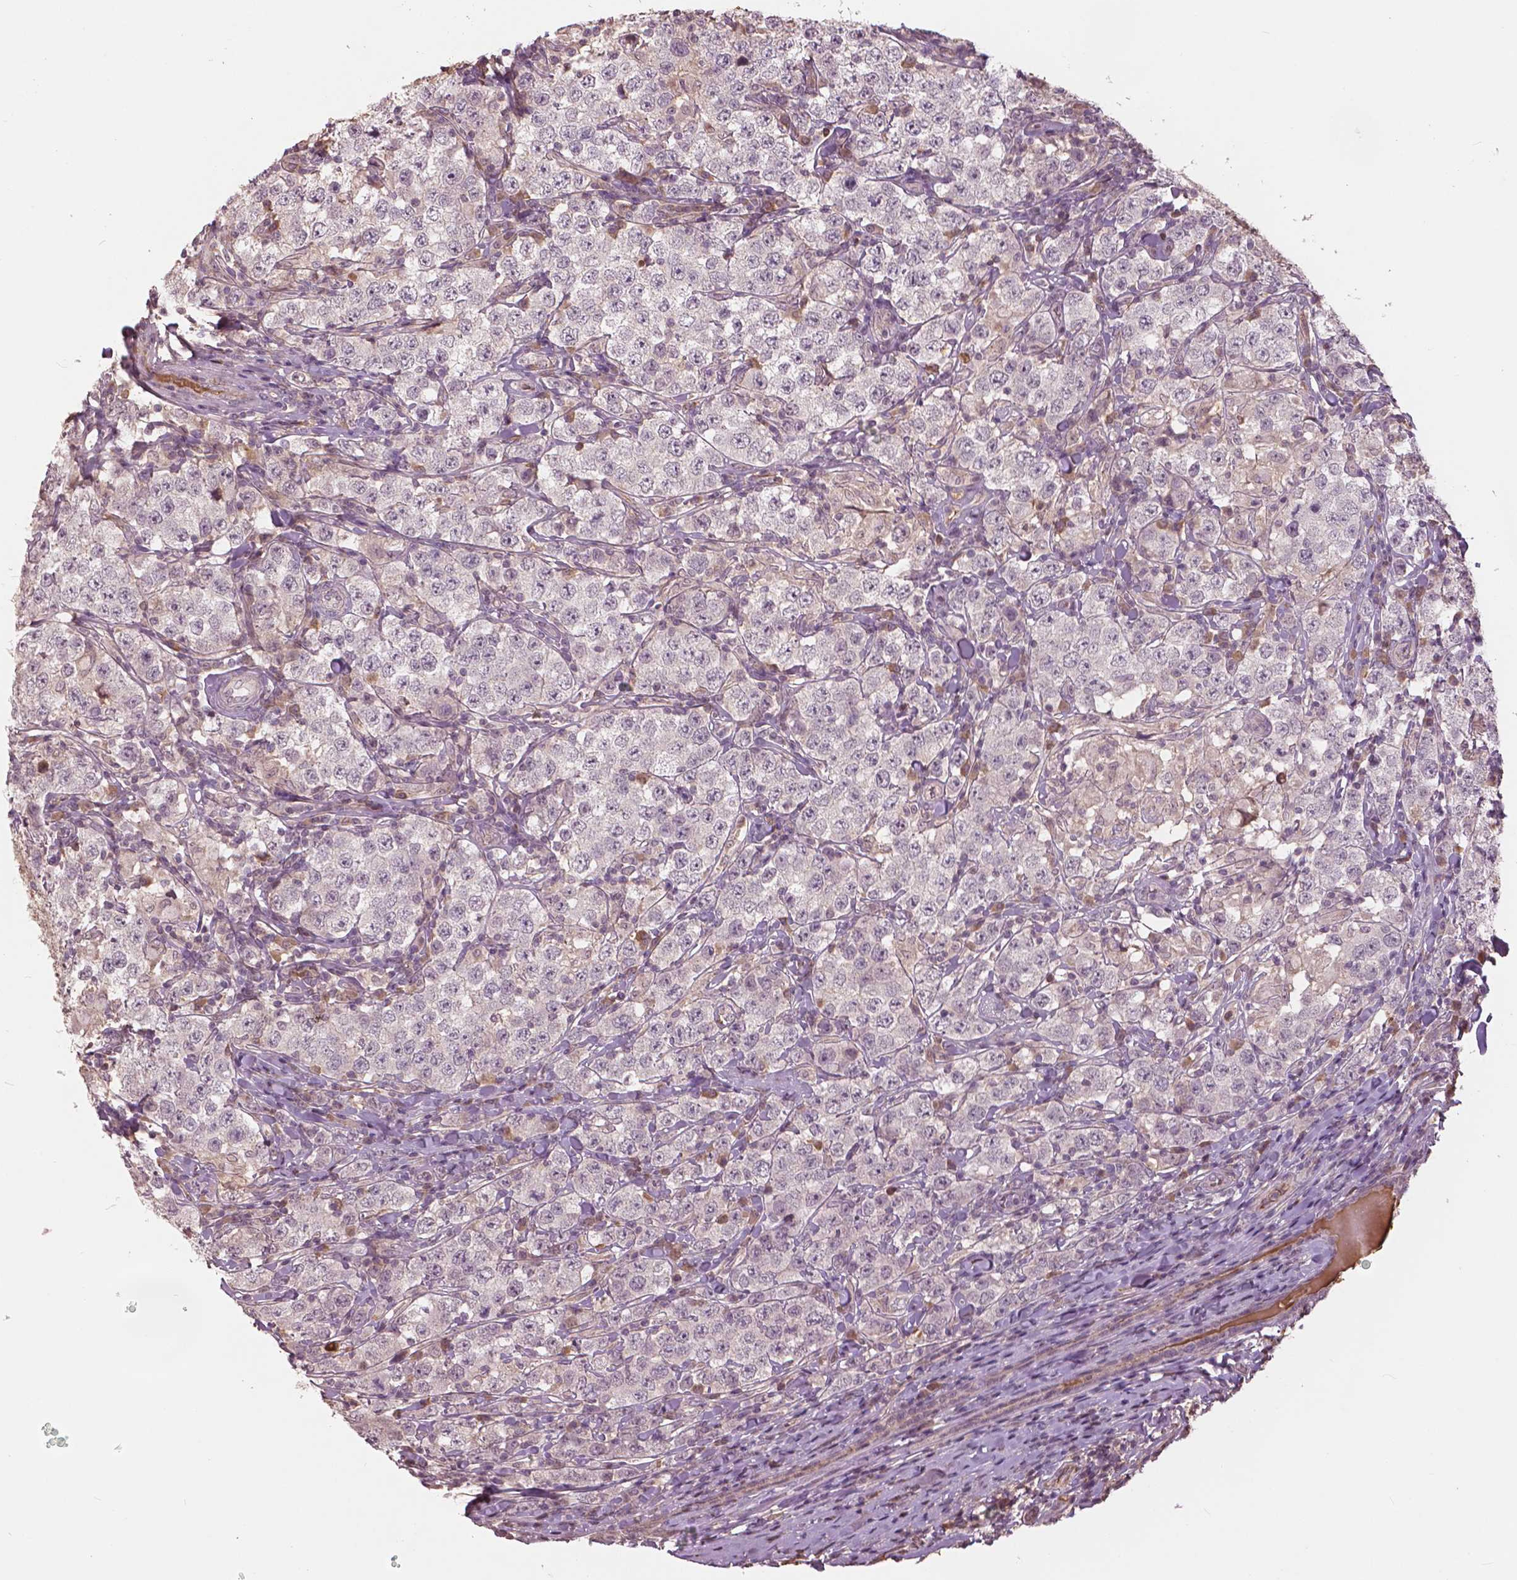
{"staining": {"intensity": "negative", "quantity": "none", "location": "none"}, "tissue": "testis cancer", "cell_type": "Tumor cells", "image_type": "cancer", "snomed": [{"axis": "morphology", "description": "Seminoma, NOS"}, {"axis": "morphology", "description": "Carcinoma, Embryonal, NOS"}, {"axis": "topography", "description": "Testis"}], "caption": "Human testis seminoma stained for a protein using IHC shows no staining in tumor cells.", "gene": "ANGPTL4", "patient": {"sex": "male", "age": 41}}